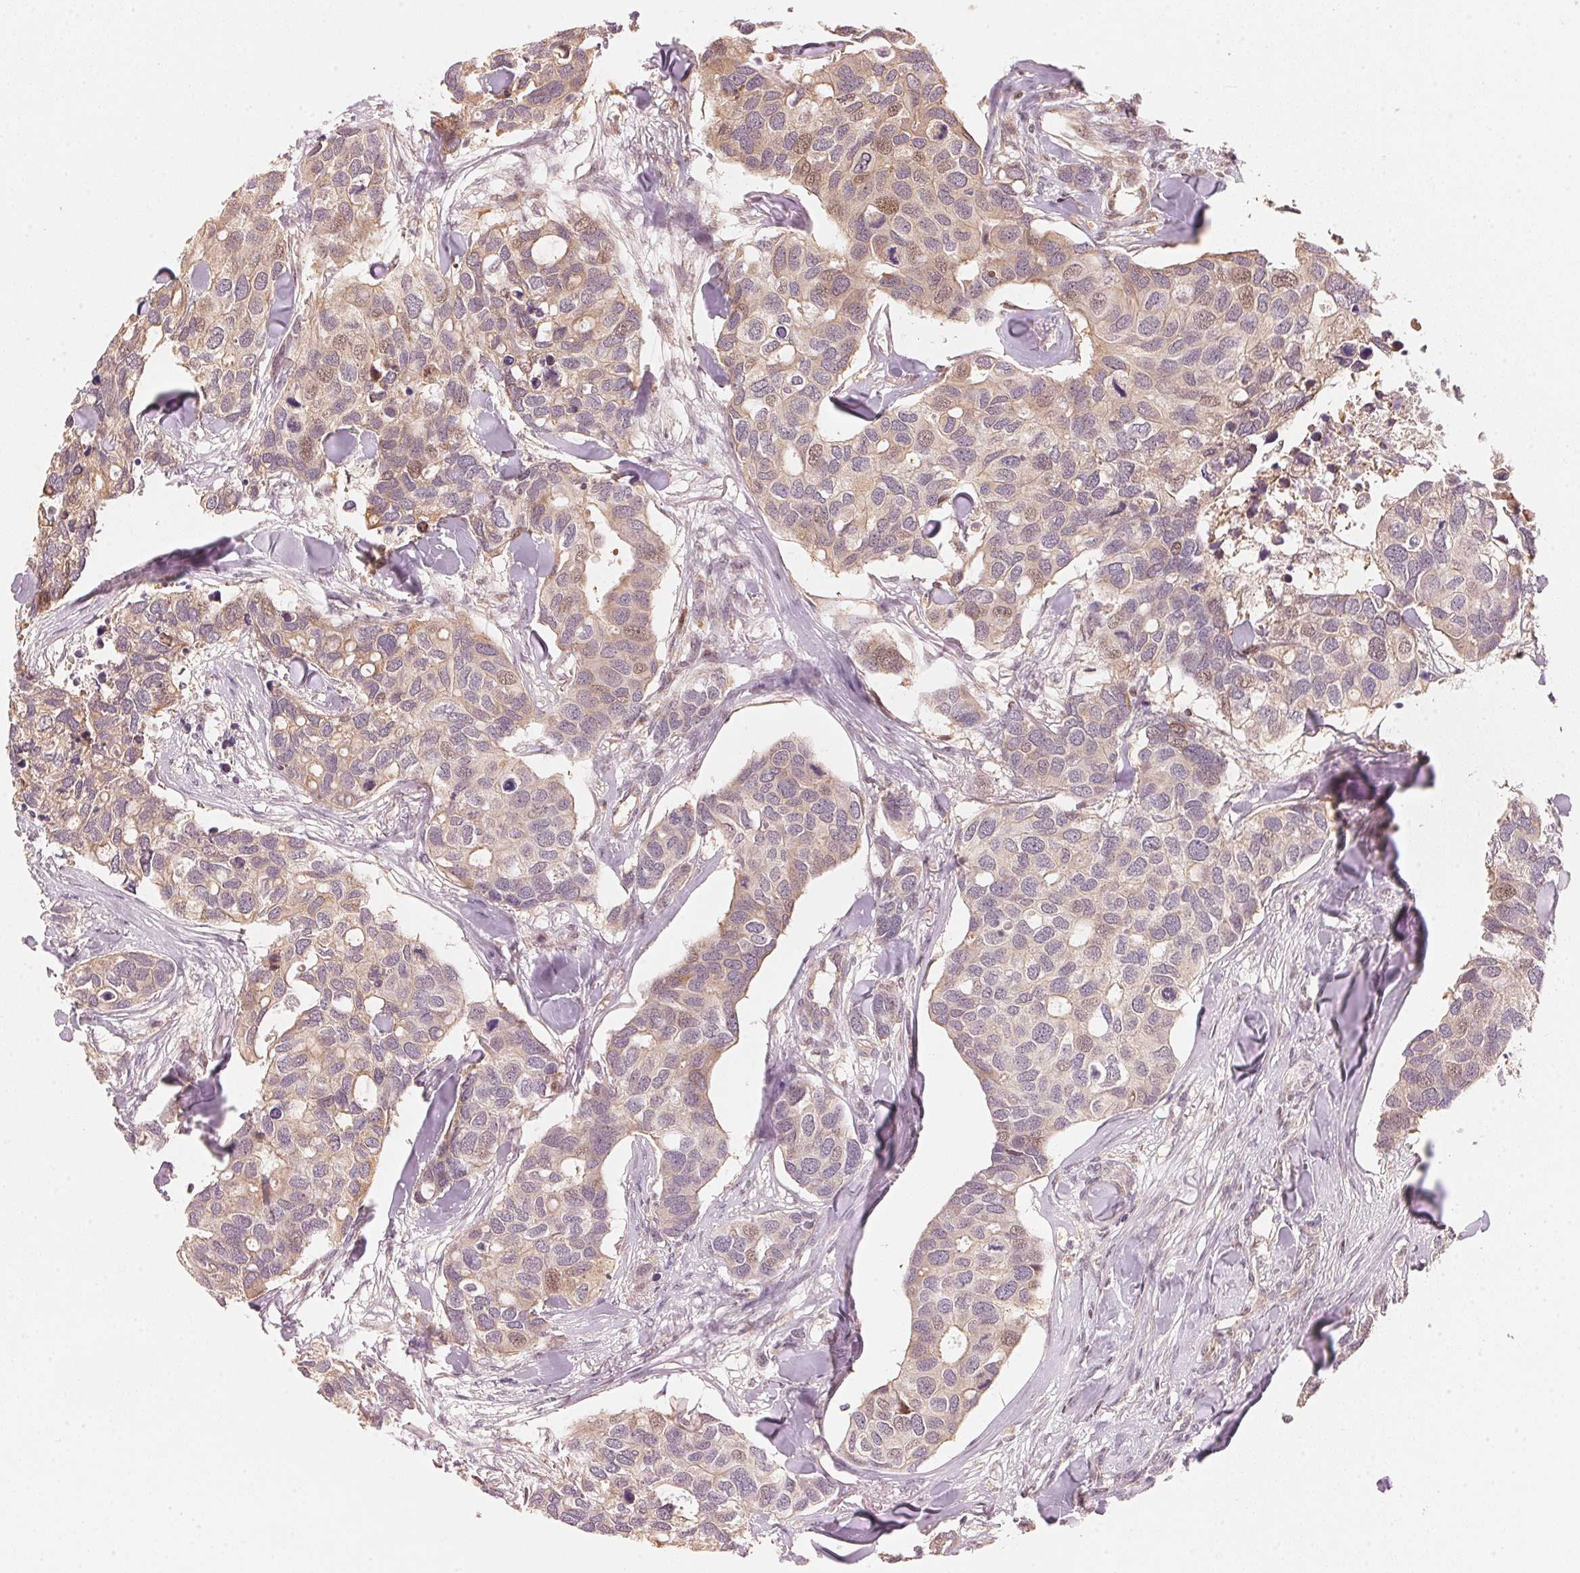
{"staining": {"intensity": "weak", "quantity": "25%-75%", "location": "cytoplasmic/membranous,nuclear"}, "tissue": "breast cancer", "cell_type": "Tumor cells", "image_type": "cancer", "snomed": [{"axis": "morphology", "description": "Duct carcinoma"}, {"axis": "topography", "description": "Breast"}], "caption": "A brown stain labels weak cytoplasmic/membranous and nuclear expression of a protein in breast cancer (intraductal carcinoma) tumor cells. (brown staining indicates protein expression, while blue staining denotes nuclei).", "gene": "PRKN", "patient": {"sex": "female", "age": 83}}